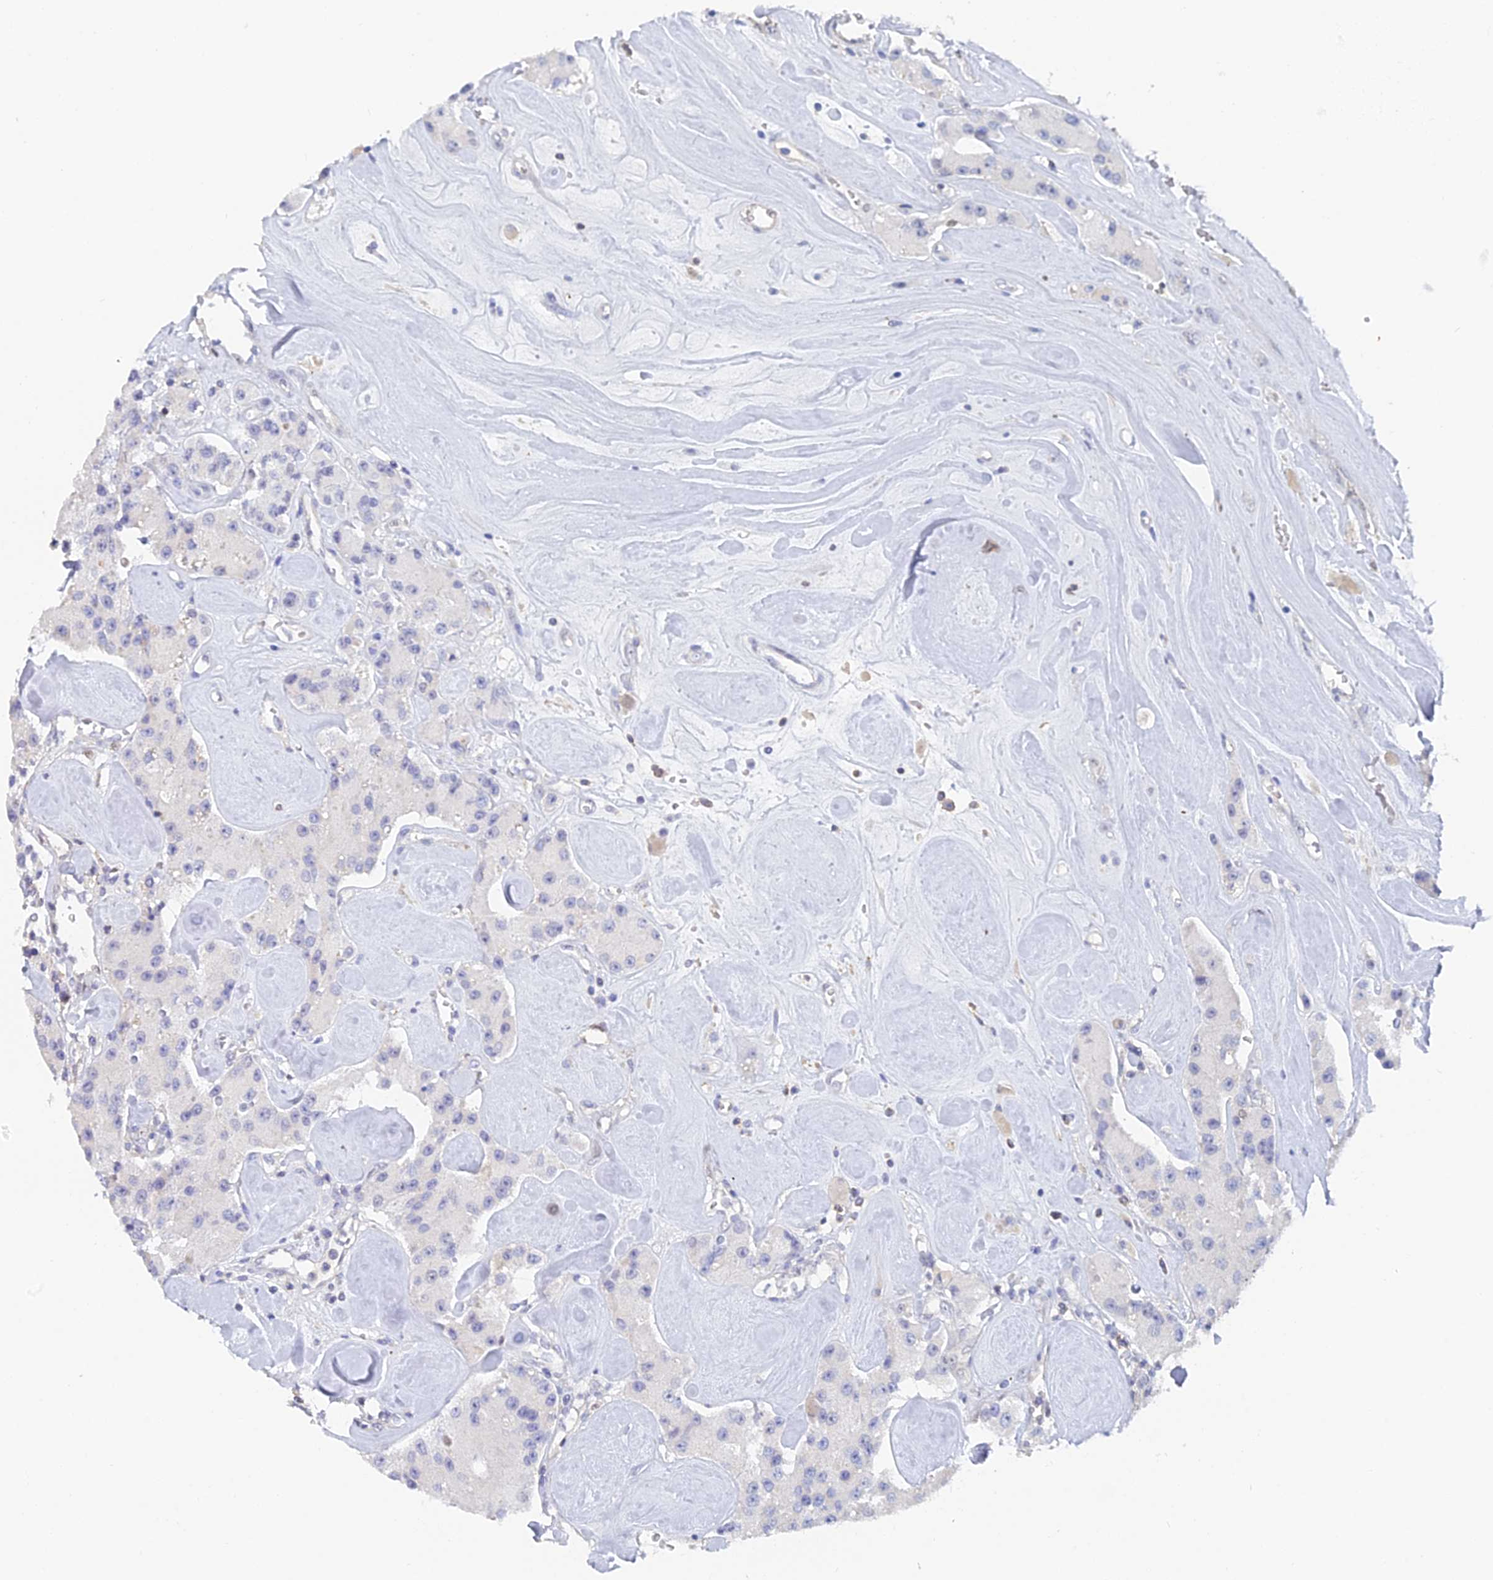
{"staining": {"intensity": "negative", "quantity": "none", "location": "none"}, "tissue": "carcinoid", "cell_type": "Tumor cells", "image_type": "cancer", "snomed": [{"axis": "morphology", "description": "Carcinoid, malignant, NOS"}, {"axis": "topography", "description": "Pancreas"}], "caption": "The micrograph demonstrates no significant staining in tumor cells of carcinoid (malignant).", "gene": "MCM2", "patient": {"sex": "male", "age": 41}}